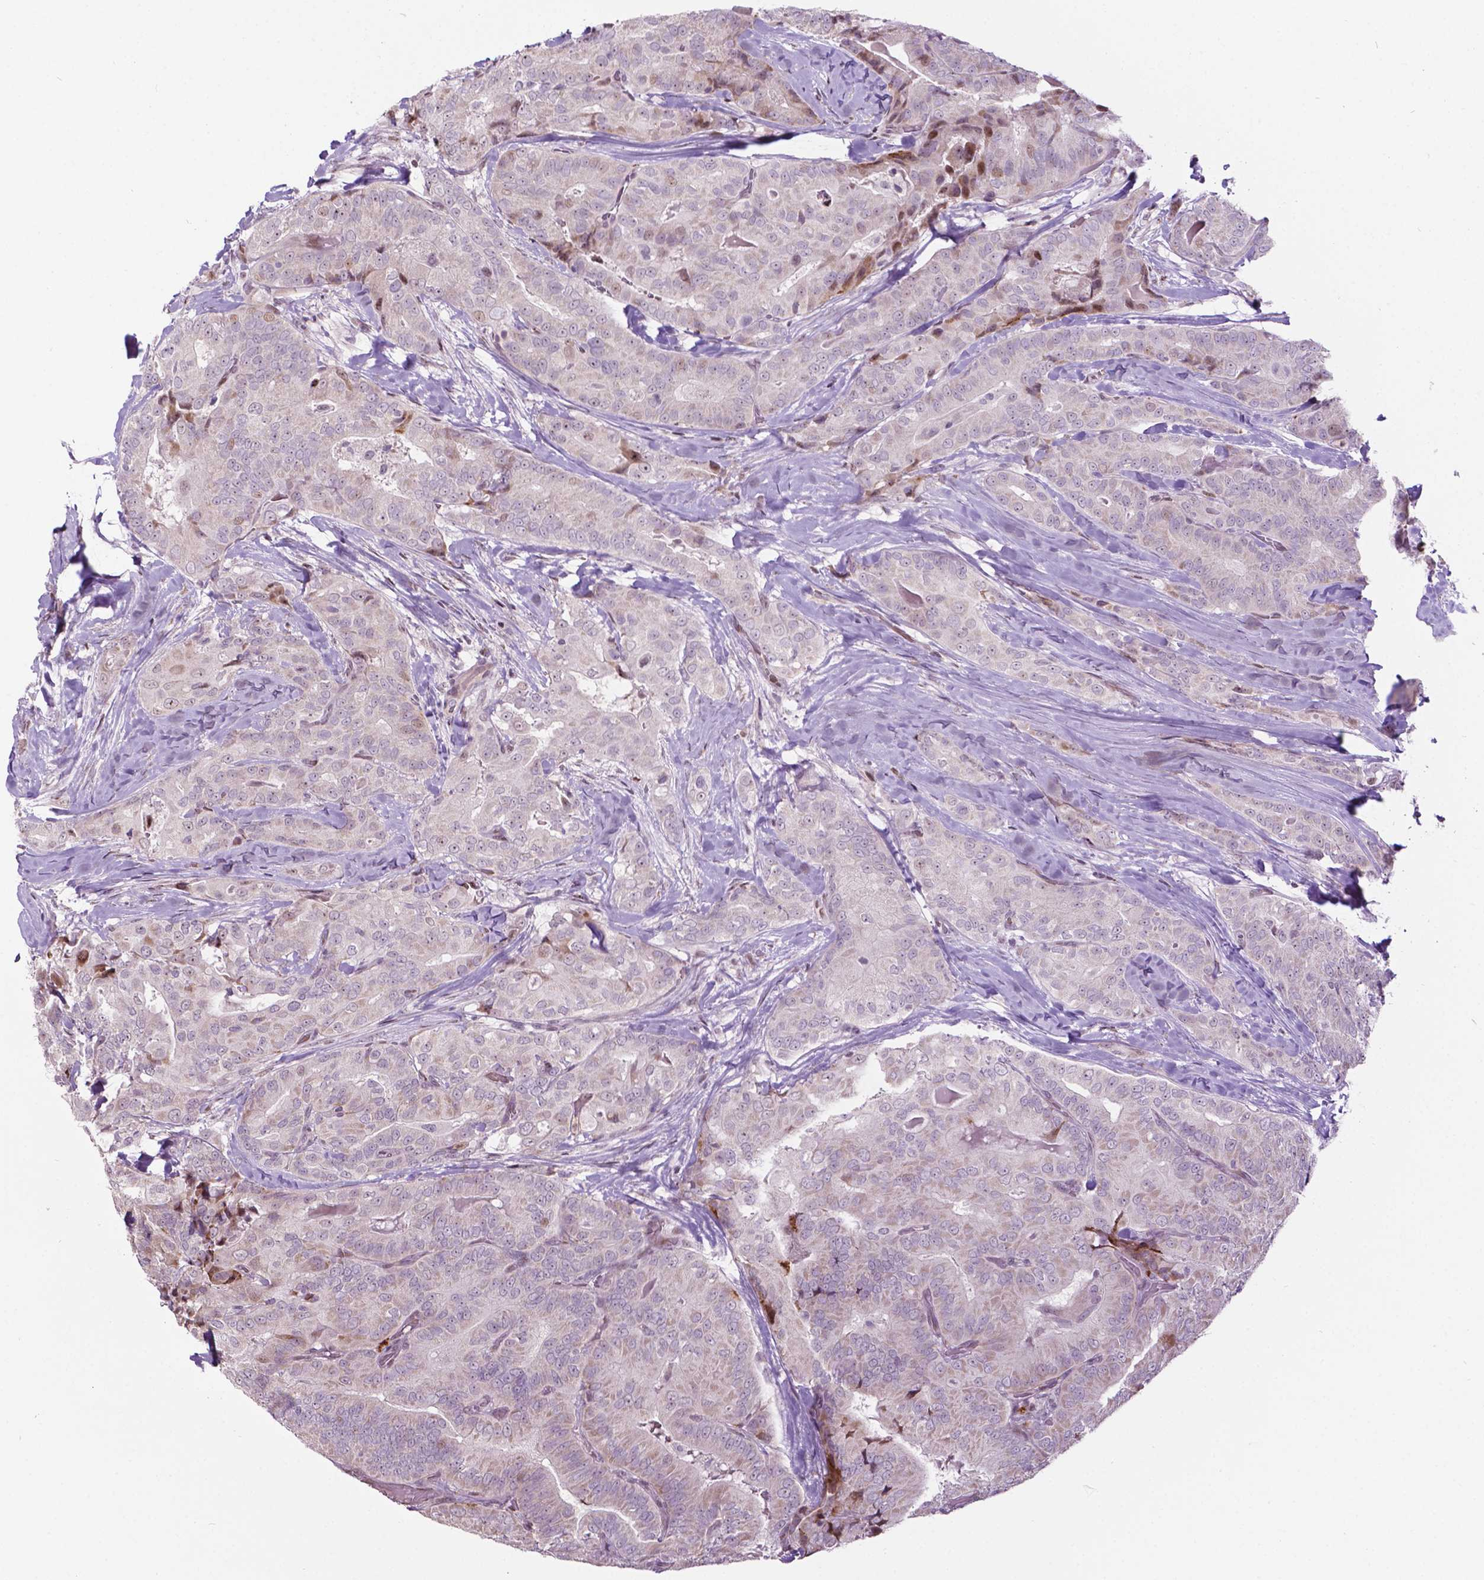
{"staining": {"intensity": "negative", "quantity": "none", "location": "none"}, "tissue": "thyroid cancer", "cell_type": "Tumor cells", "image_type": "cancer", "snomed": [{"axis": "morphology", "description": "Papillary adenocarcinoma, NOS"}, {"axis": "topography", "description": "Thyroid gland"}], "caption": "Tumor cells are negative for protein expression in human thyroid cancer (papillary adenocarcinoma). The staining was performed using DAB to visualize the protein expression in brown, while the nuclei were stained in blue with hematoxylin (Magnification: 20x).", "gene": "PTPN18", "patient": {"sex": "male", "age": 61}}